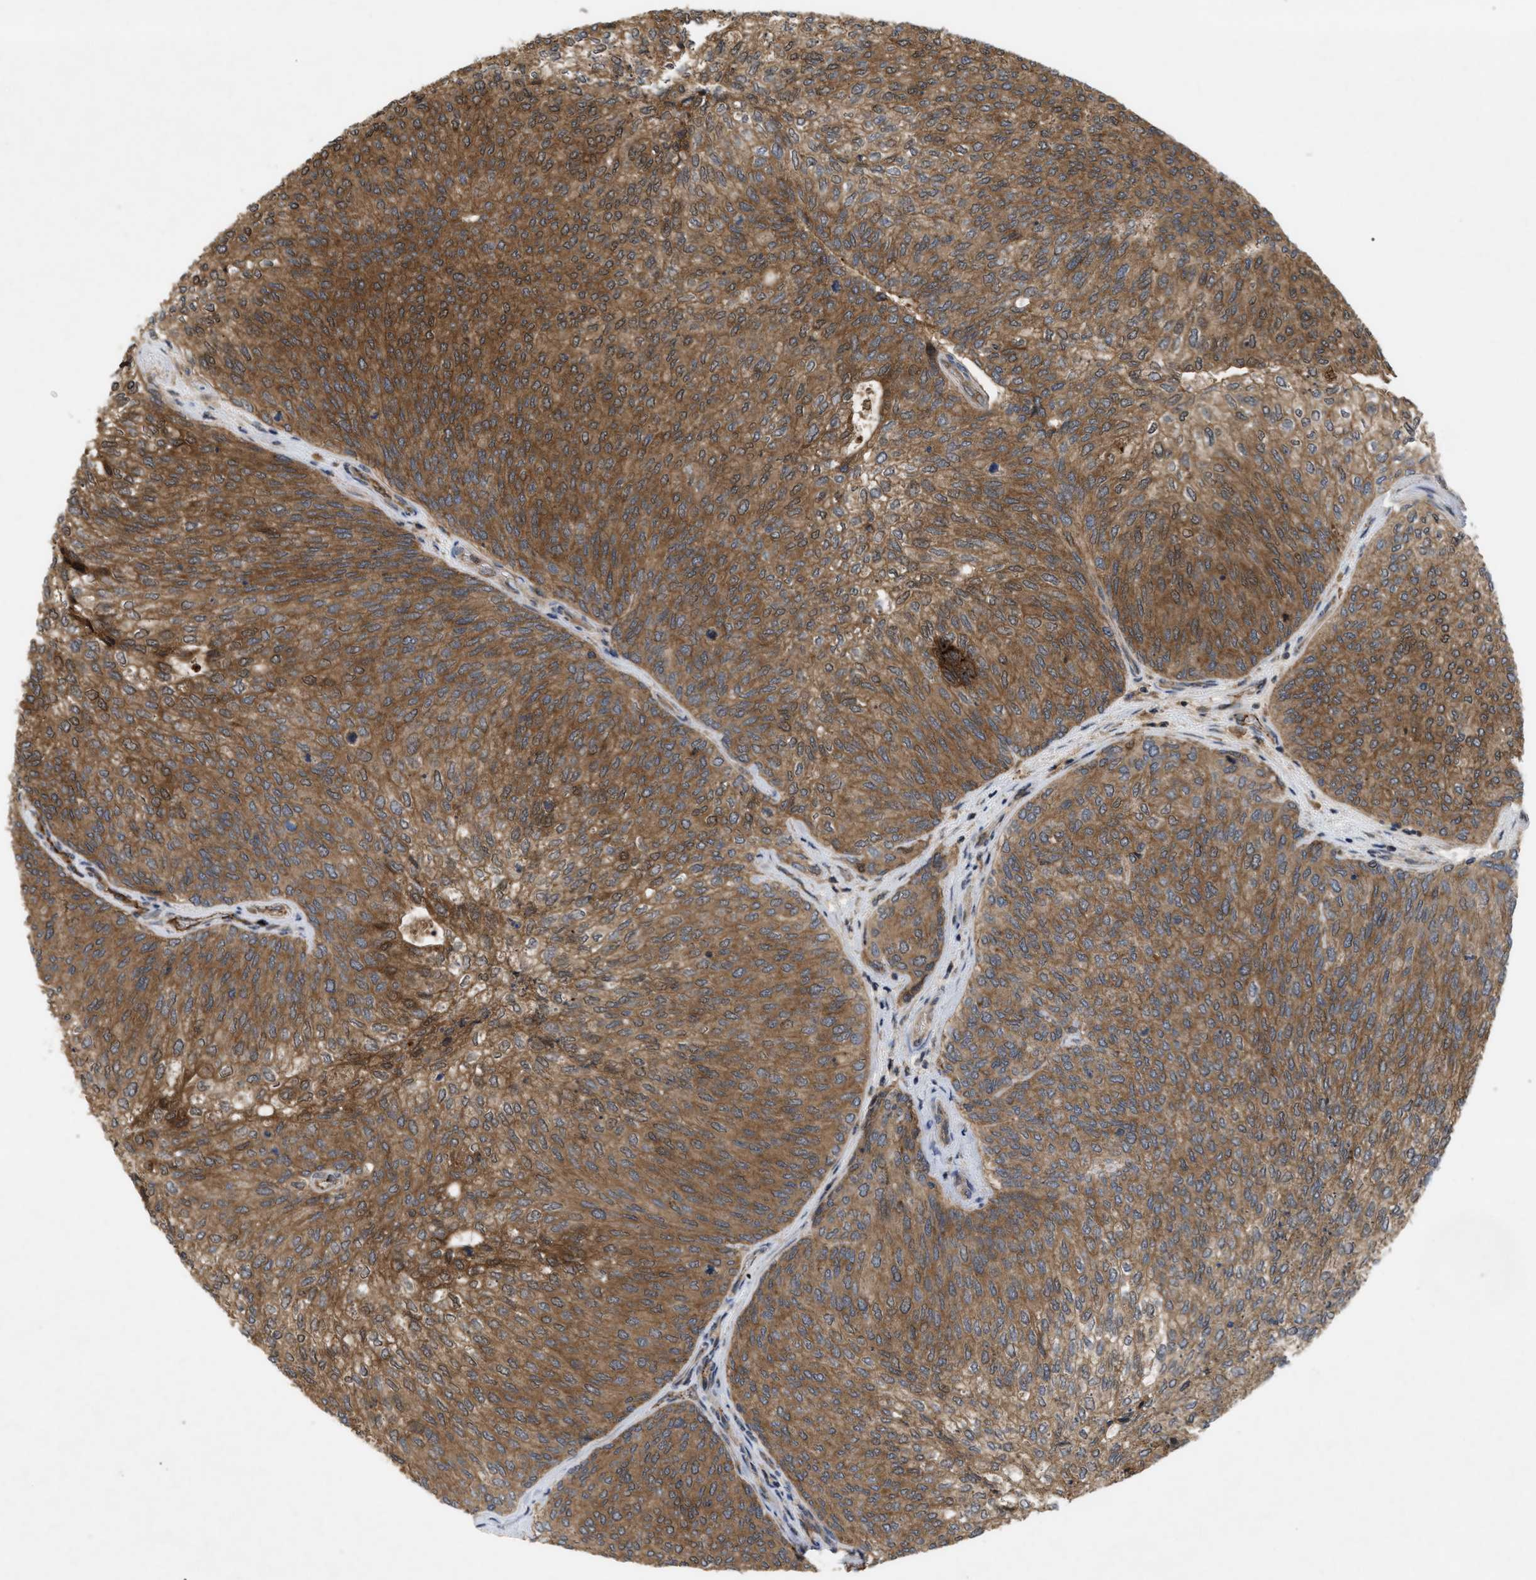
{"staining": {"intensity": "strong", "quantity": ">75%", "location": "cytoplasmic/membranous"}, "tissue": "urothelial cancer", "cell_type": "Tumor cells", "image_type": "cancer", "snomed": [{"axis": "morphology", "description": "Urothelial carcinoma, Low grade"}, {"axis": "topography", "description": "Urinary bladder"}], "caption": "Strong cytoplasmic/membranous positivity is identified in about >75% of tumor cells in urothelial cancer.", "gene": "RAB2A", "patient": {"sex": "female", "age": 79}}